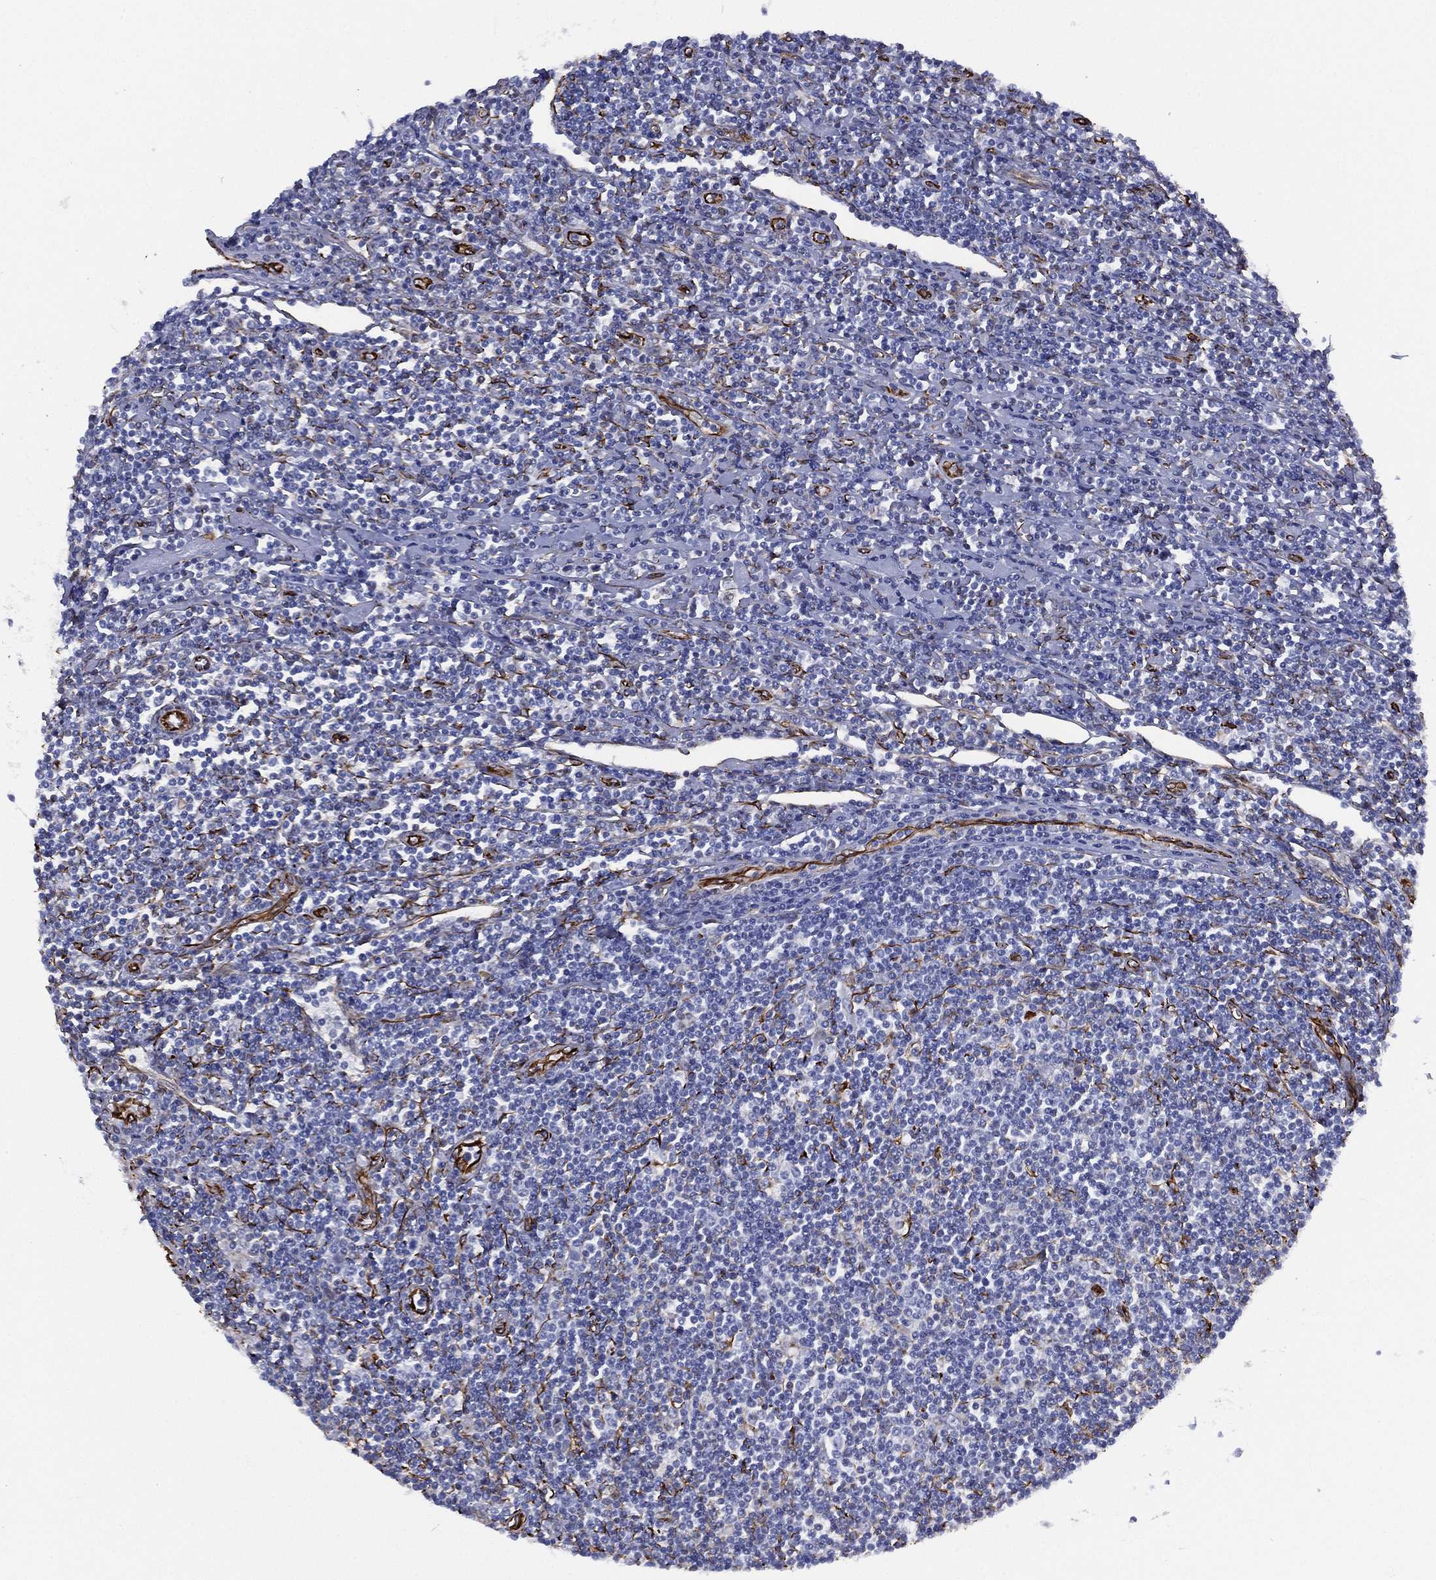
{"staining": {"intensity": "negative", "quantity": "none", "location": "none"}, "tissue": "lymphoma", "cell_type": "Tumor cells", "image_type": "cancer", "snomed": [{"axis": "morphology", "description": "Hodgkin's disease, NOS"}, {"axis": "topography", "description": "Lymph node"}], "caption": "The photomicrograph shows no significant expression in tumor cells of lymphoma.", "gene": "MAS1", "patient": {"sex": "male", "age": 40}}